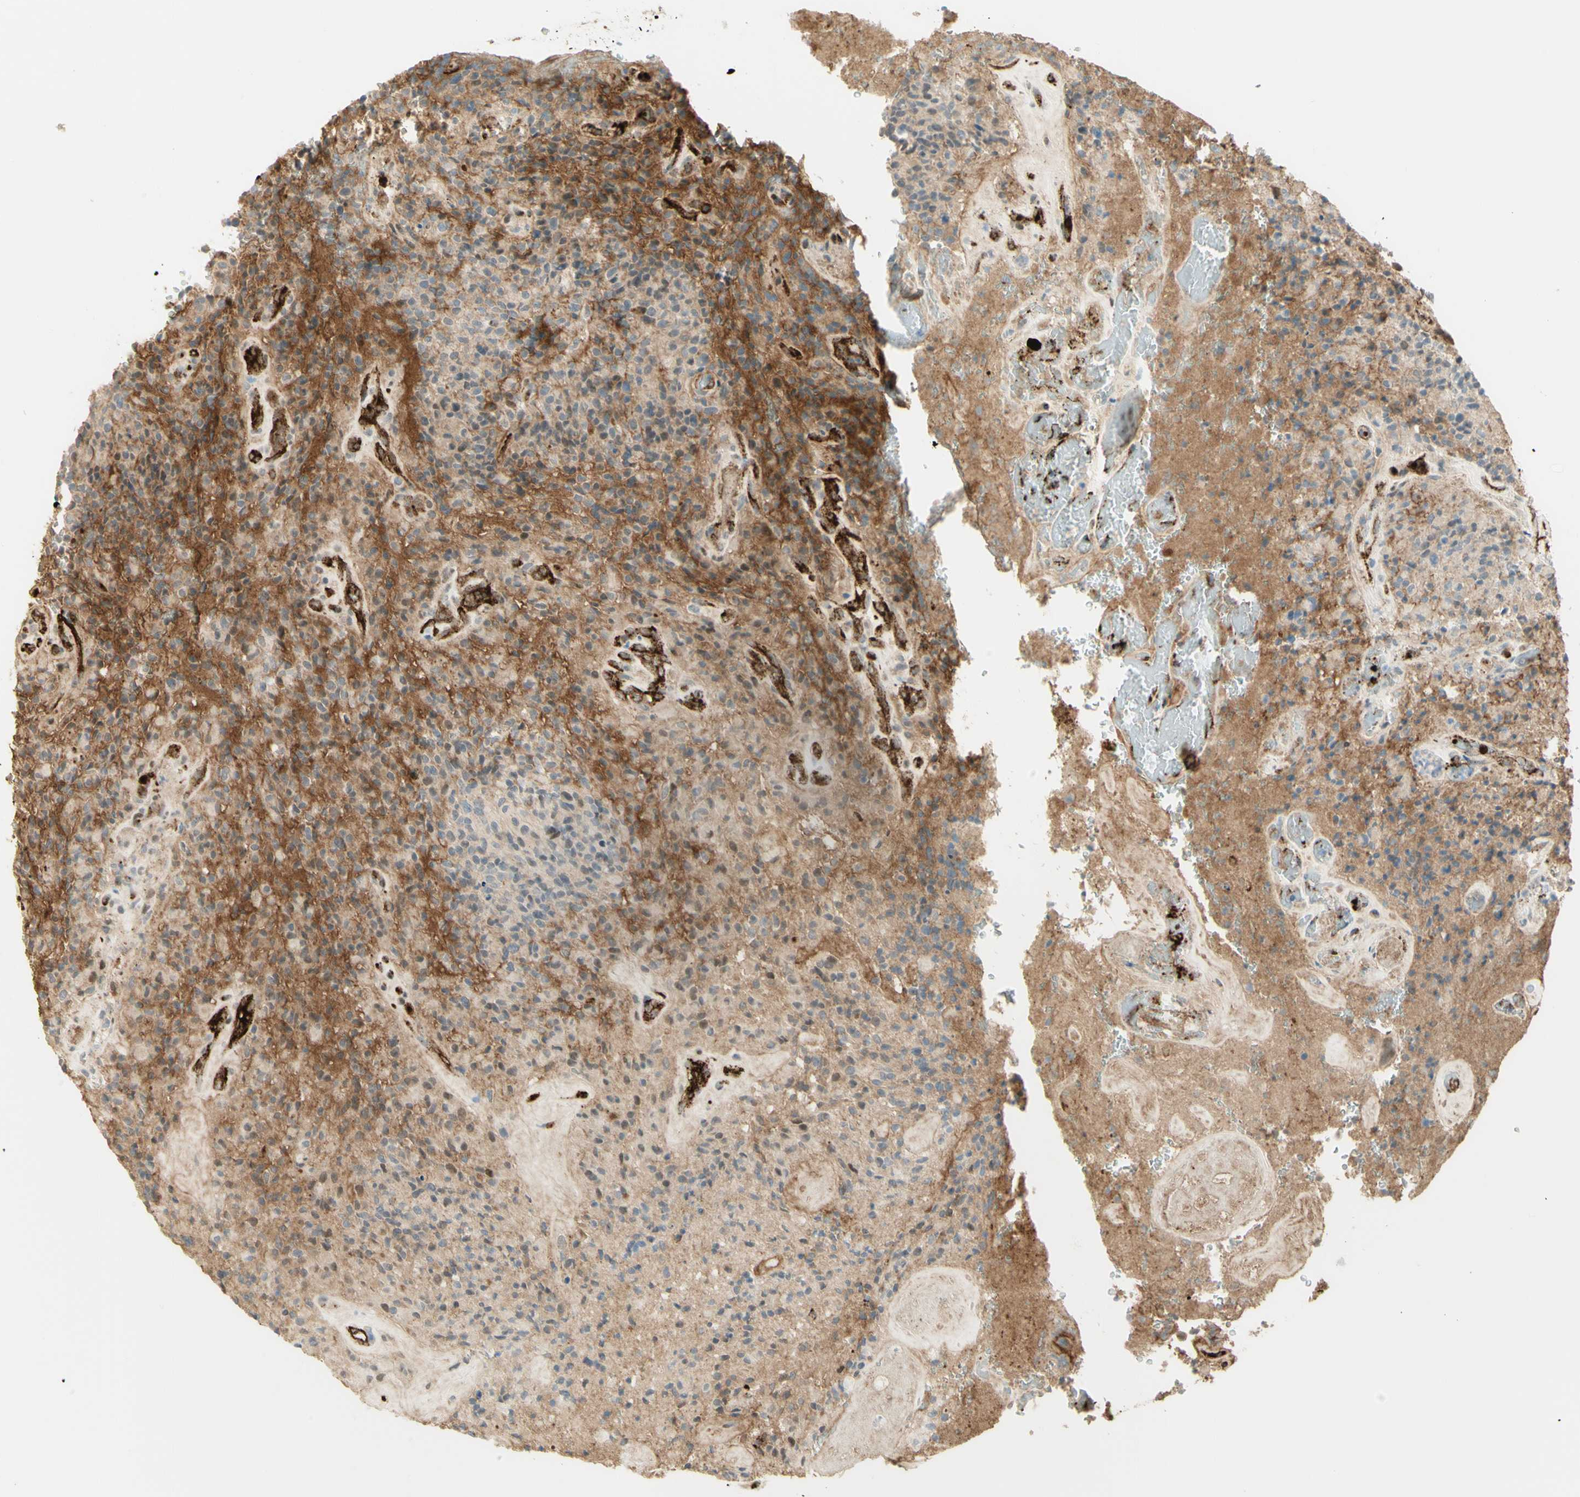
{"staining": {"intensity": "strong", "quantity": "<25%", "location": "cytoplasmic/membranous"}, "tissue": "glioma", "cell_type": "Tumor cells", "image_type": "cancer", "snomed": [{"axis": "morphology", "description": "Glioma, malignant, High grade"}, {"axis": "topography", "description": "Brain"}], "caption": "Immunohistochemistry (IHC) (DAB (3,3'-diaminobenzidine)) staining of human malignant high-grade glioma shows strong cytoplasmic/membranous protein staining in about <25% of tumor cells. (Stains: DAB in brown, nuclei in blue, Microscopy: brightfield microscopy at high magnification).", "gene": "ANGPT2", "patient": {"sex": "male", "age": 71}}